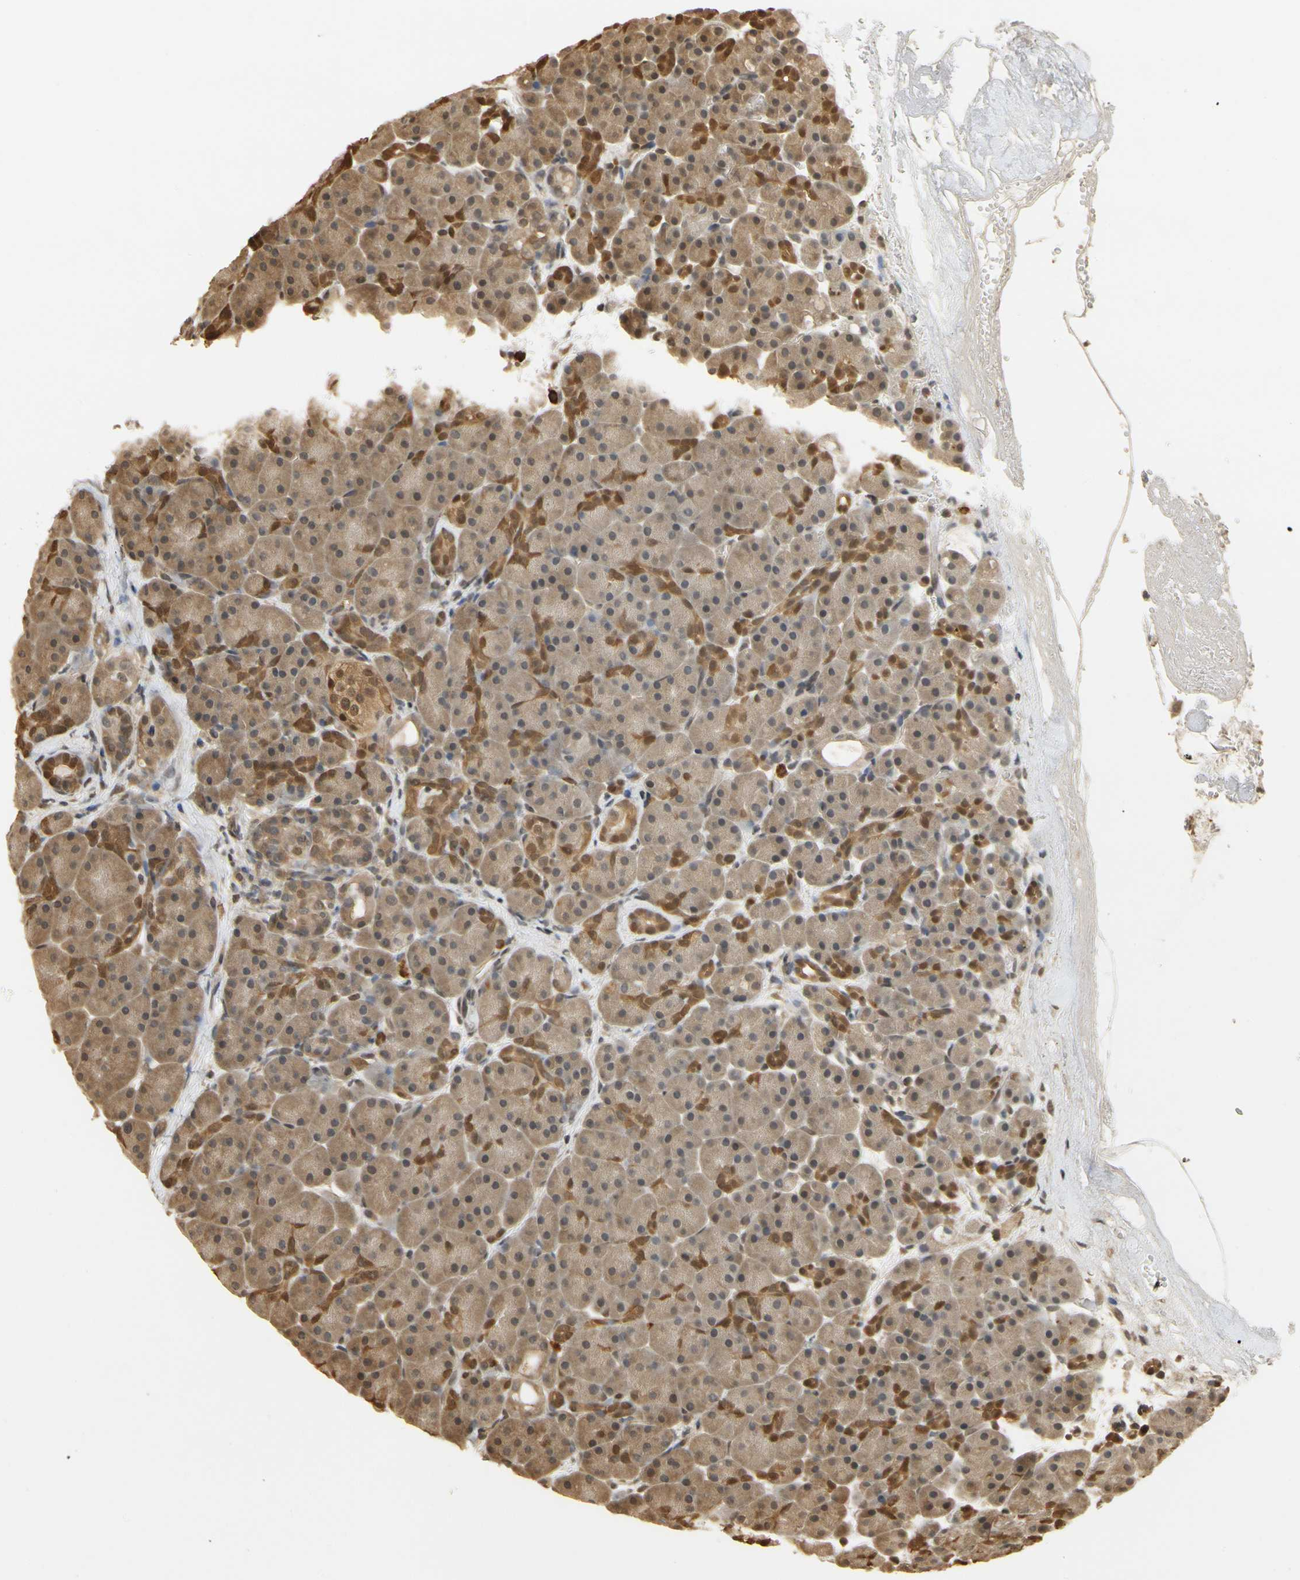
{"staining": {"intensity": "moderate", "quantity": ">75%", "location": "cytoplasmic/membranous"}, "tissue": "pancreas", "cell_type": "Exocrine glandular cells", "image_type": "normal", "snomed": [{"axis": "morphology", "description": "Normal tissue, NOS"}, {"axis": "topography", "description": "Pancreas"}], "caption": "Immunohistochemistry staining of normal pancreas, which exhibits medium levels of moderate cytoplasmic/membranous staining in approximately >75% of exocrine glandular cells indicating moderate cytoplasmic/membranous protein staining. The staining was performed using DAB (brown) for protein detection and nuclei were counterstained in hematoxylin (blue).", "gene": "SOD1", "patient": {"sex": "male", "age": 66}}